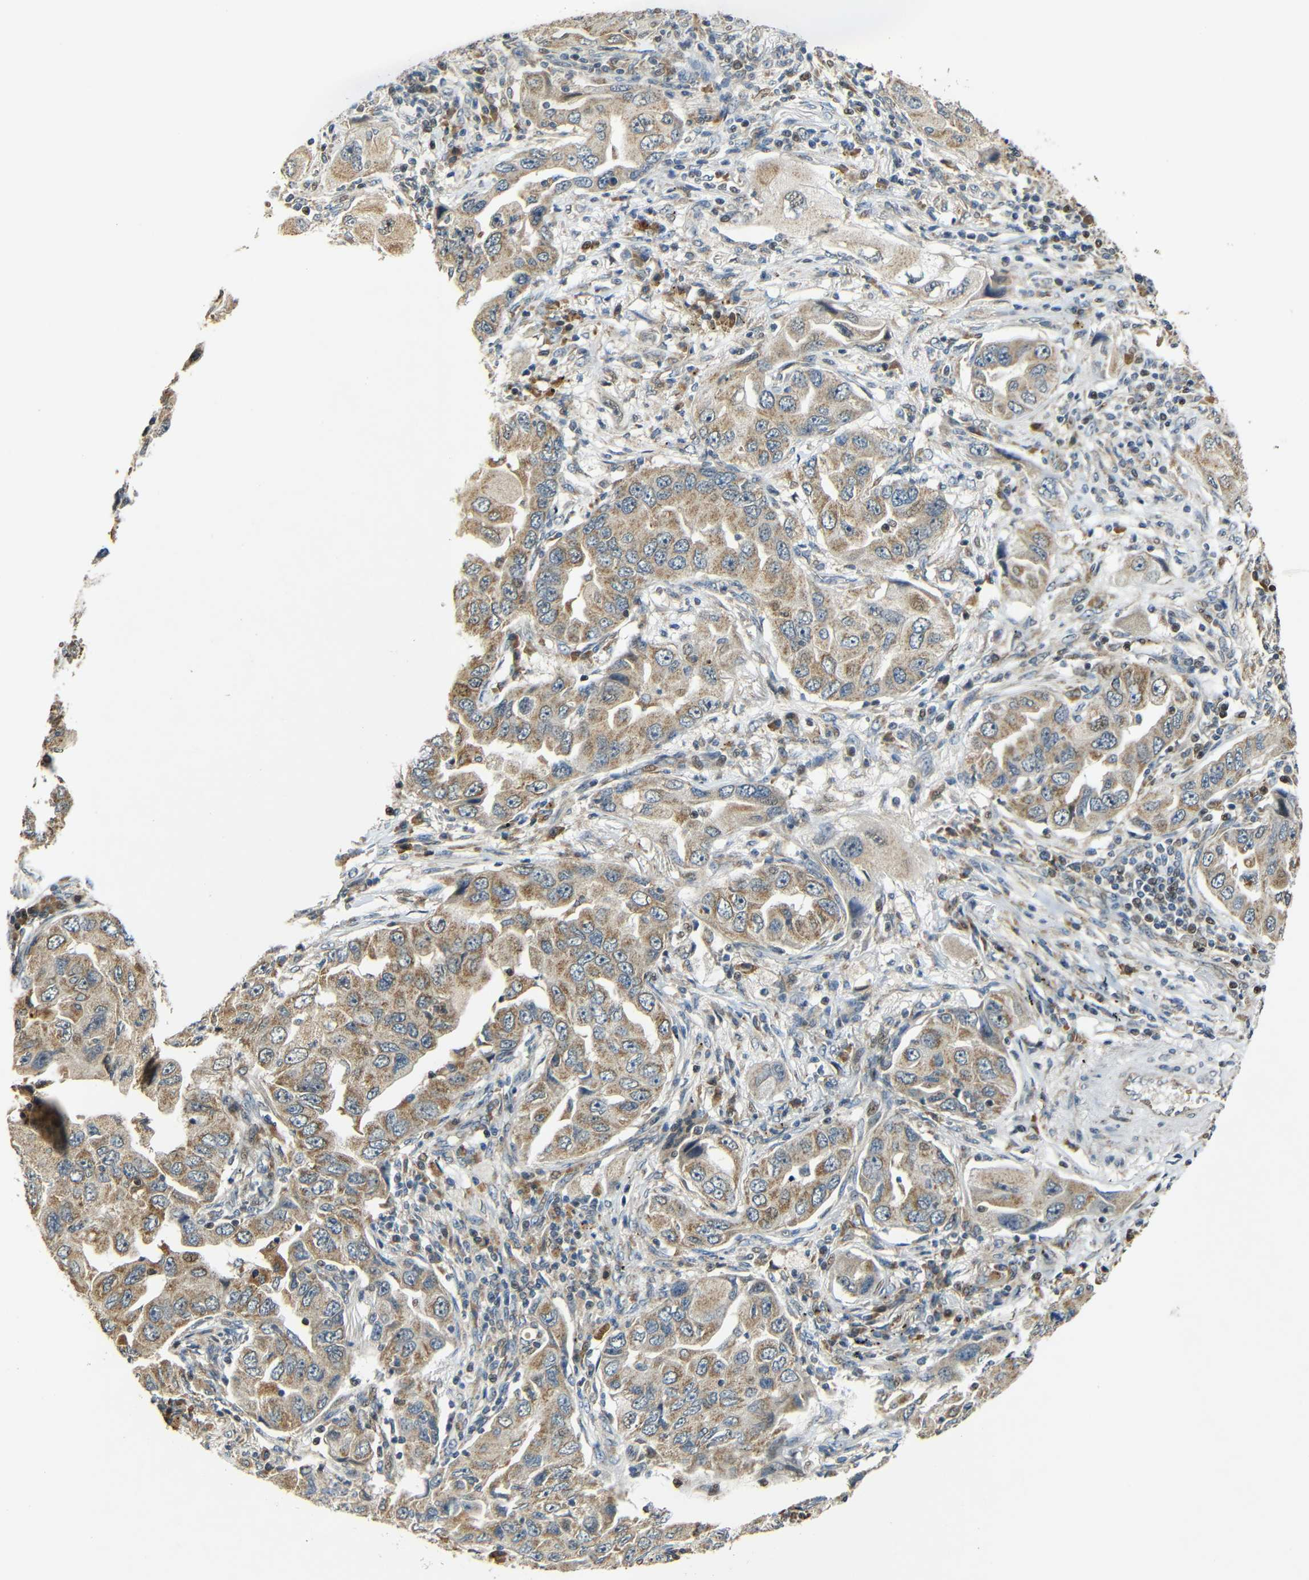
{"staining": {"intensity": "moderate", "quantity": ">75%", "location": "cytoplasmic/membranous"}, "tissue": "lung cancer", "cell_type": "Tumor cells", "image_type": "cancer", "snomed": [{"axis": "morphology", "description": "Adenocarcinoma, NOS"}, {"axis": "topography", "description": "Lung"}], "caption": "Brown immunohistochemical staining in human adenocarcinoma (lung) reveals moderate cytoplasmic/membranous positivity in approximately >75% of tumor cells.", "gene": "KAZALD1", "patient": {"sex": "female", "age": 65}}